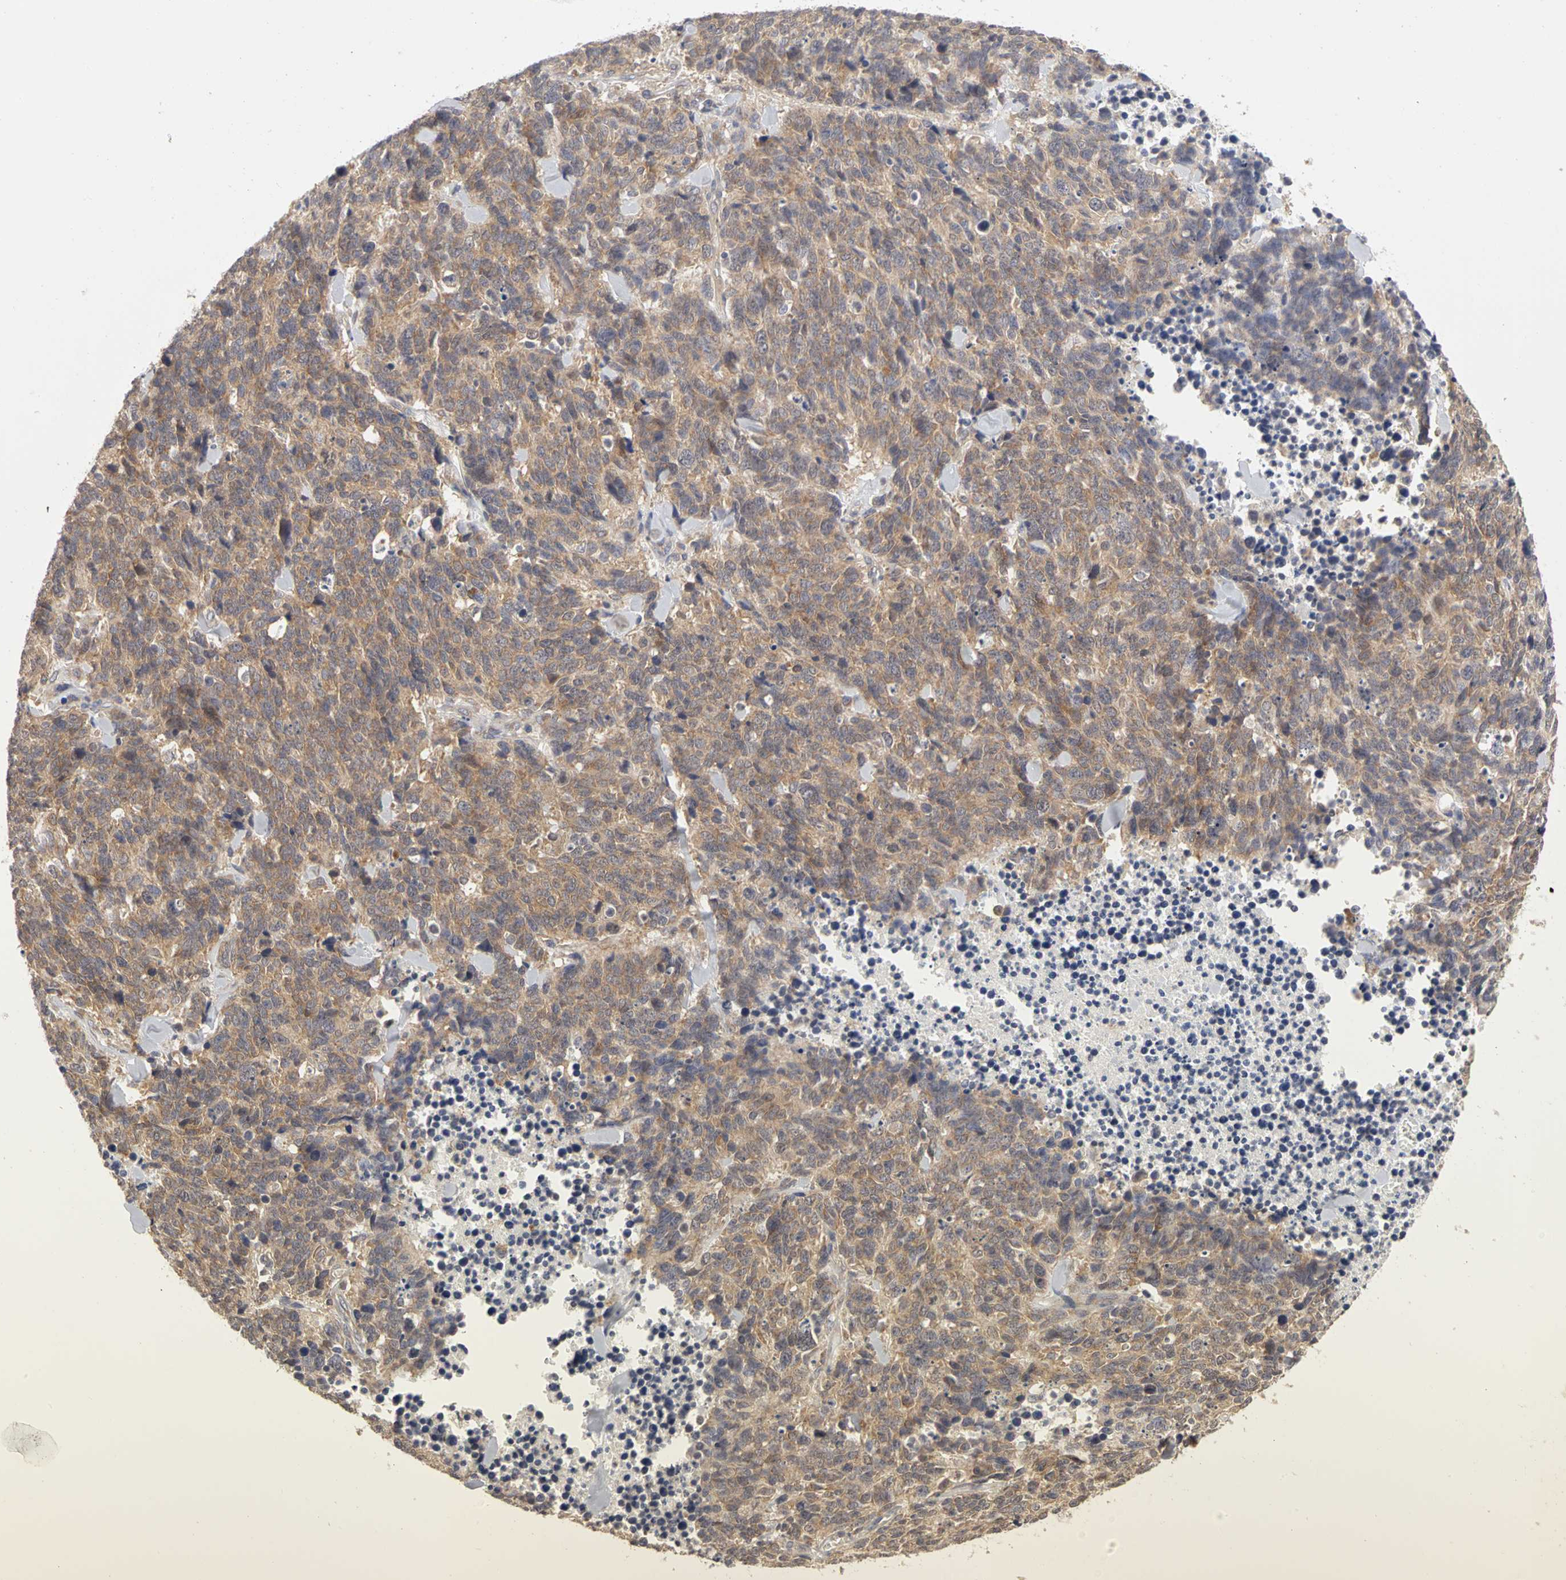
{"staining": {"intensity": "weak", "quantity": ">75%", "location": "cytoplasmic/membranous"}, "tissue": "lung cancer", "cell_type": "Tumor cells", "image_type": "cancer", "snomed": [{"axis": "morphology", "description": "Neoplasm, malignant, NOS"}, {"axis": "topography", "description": "Lung"}], "caption": "An image of lung cancer (malignant neoplasm) stained for a protein shows weak cytoplasmic/membranous brown staining in tumor cells.", "gene": "IRAK1", "patient": {"sex": "female", "age": 58}}